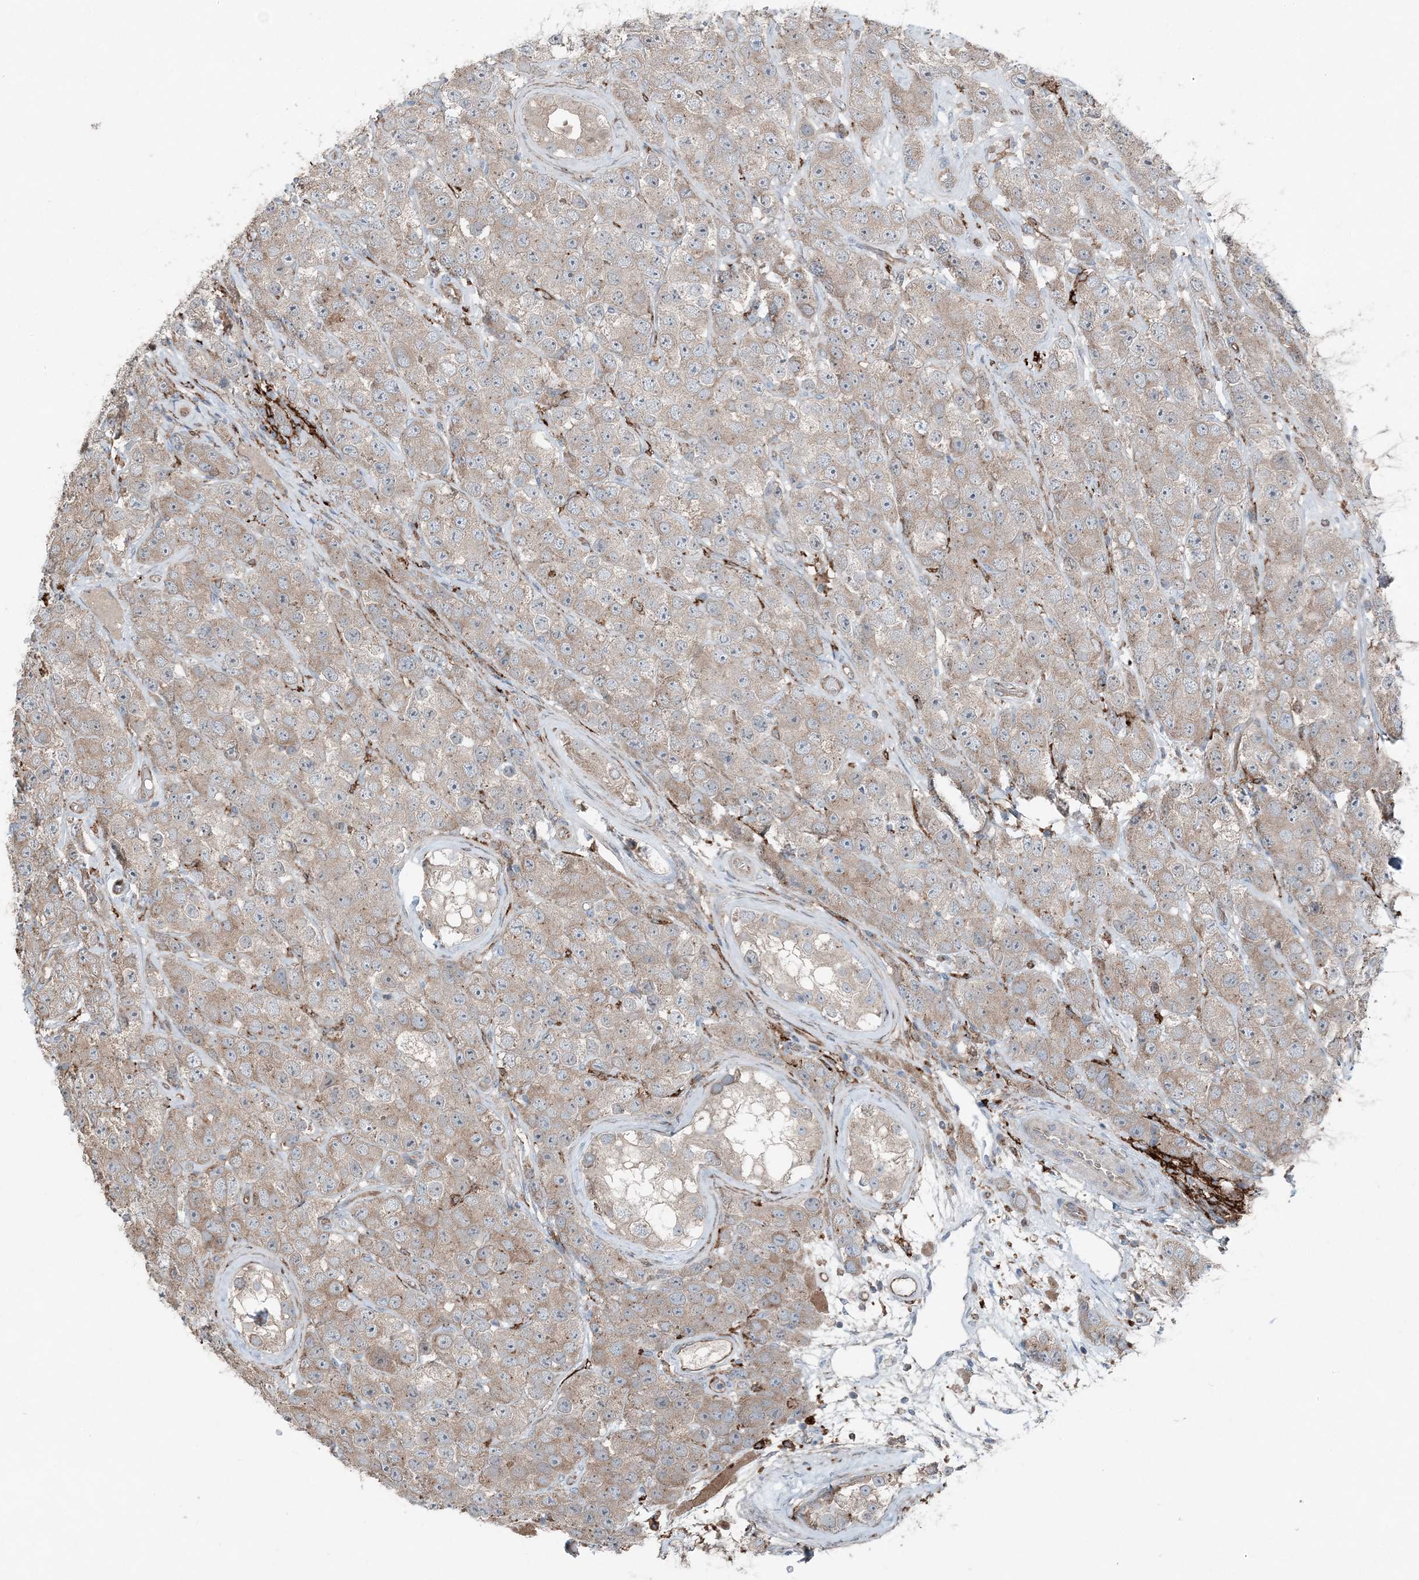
{"staining": {"intensity": "weak", "quantity": ">75%", "location": "cytoplasmic/membranous"}, "tissue": "testis cancer", "cell_type": "Tumor cells", "image_type": "cancer", "snomed": [{"axis": "morphology", "description": "Seminoma, NOS"}, {"axis": "topography", "description": "Testis"}], "caption": "A photomicrograph of testis cancer (seminoma) stained for a protein shows weak cytoplasmic/membranous brown staining in tumor cells.", "gene": "KY", "patient": {"sex": "male", "age": 28}}